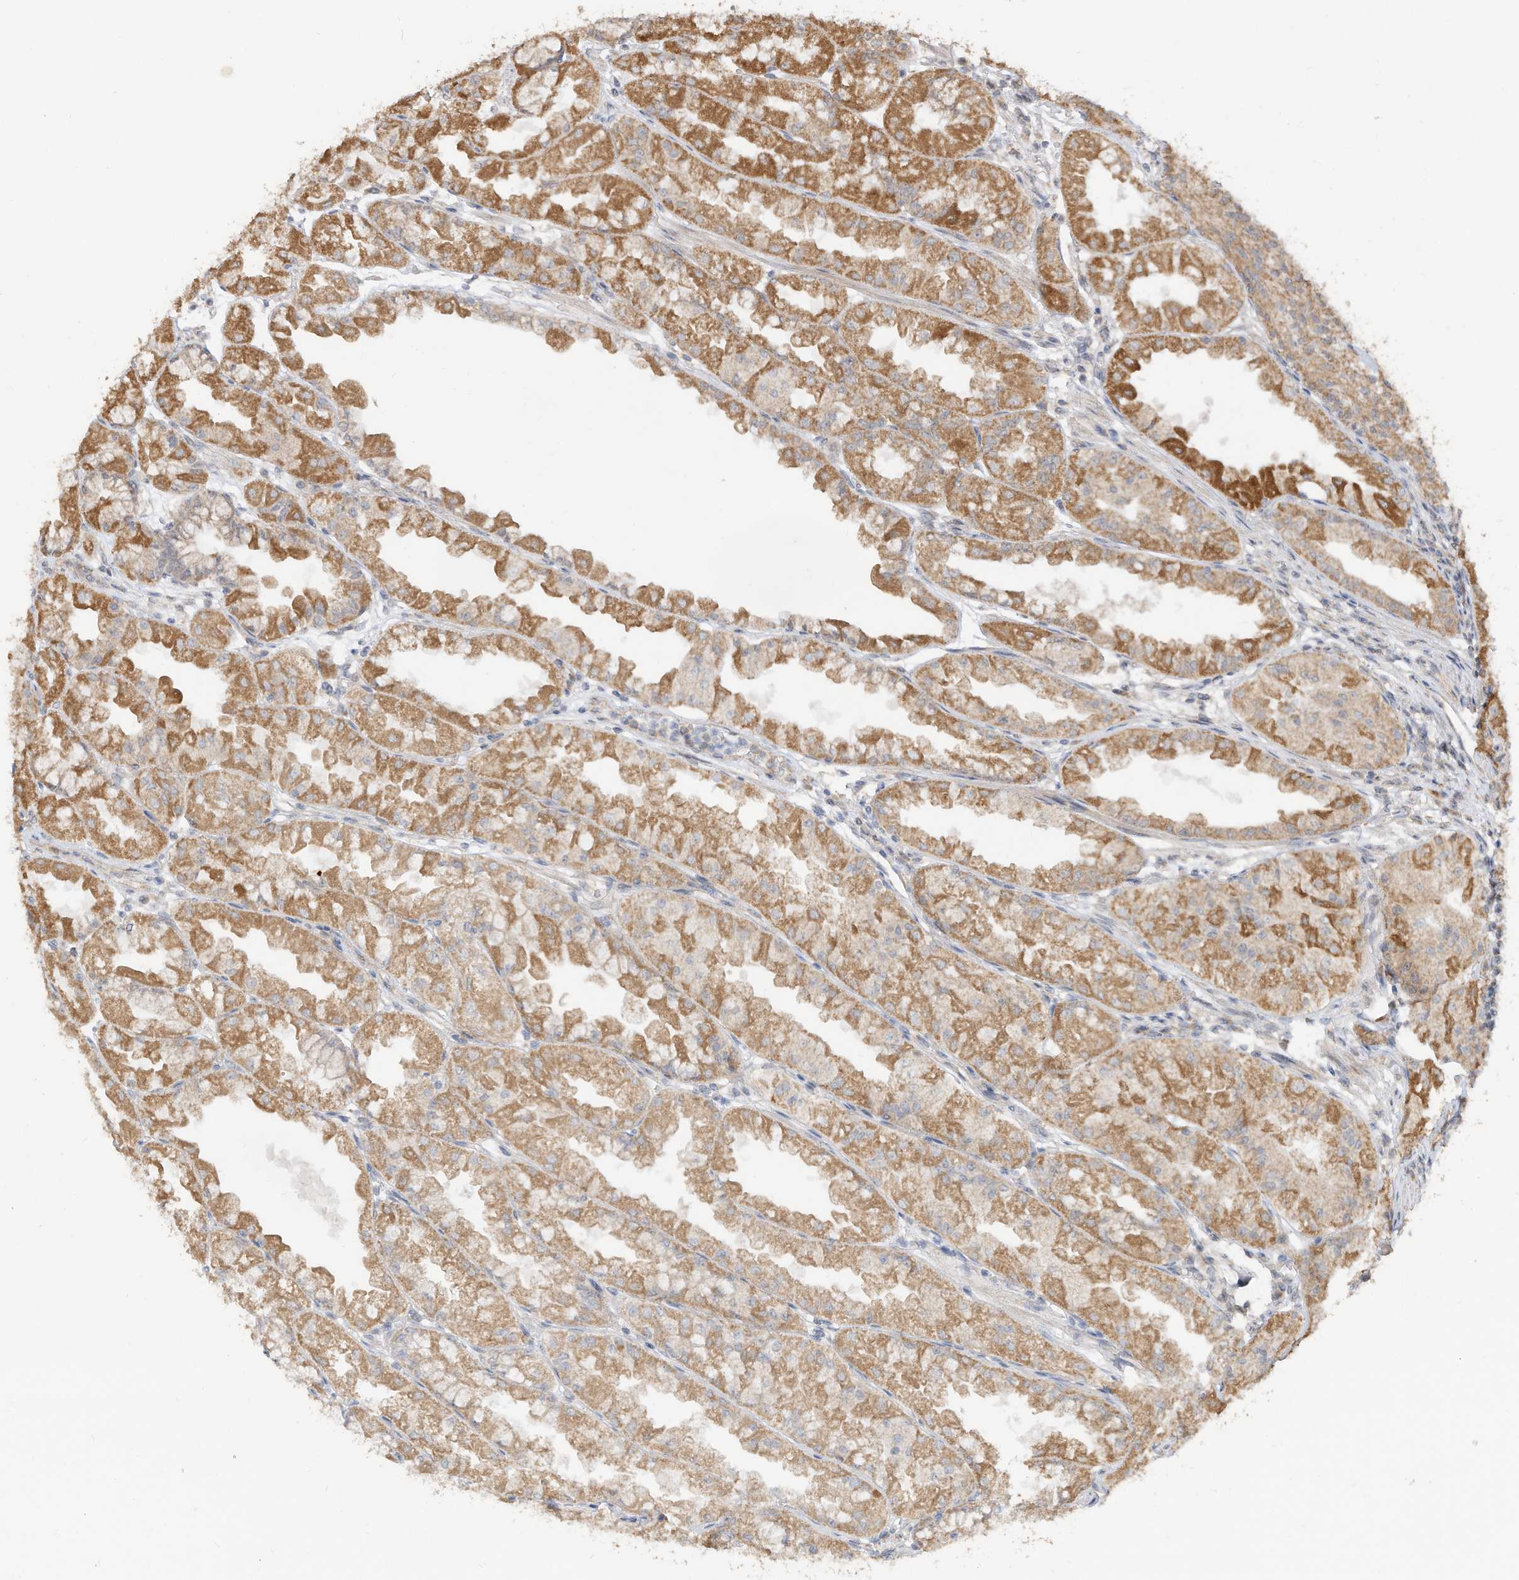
{"staining": {"intensity": "moderate", "quantity": "25%-75%", "location": "cytoplasmic/membranous"}, "tissue": "stomach", "cell_type": "Glandular cells", "image_type": "normal", "snomed": [{"axis": "morphology", "description": "Normal tissue, NOS"}, {"axis": "topography", "description": "Stomach, upper"}], "caption": "IHC photomicrograph of unremarkable stomach stained for a protein (brown), which reveals medium levels of moderate cytoplasmic/membranous expression in about 25%-75% of glandular cells.", "gene": "CAGE1", "patient": {"sex": "male", "age": 47}}